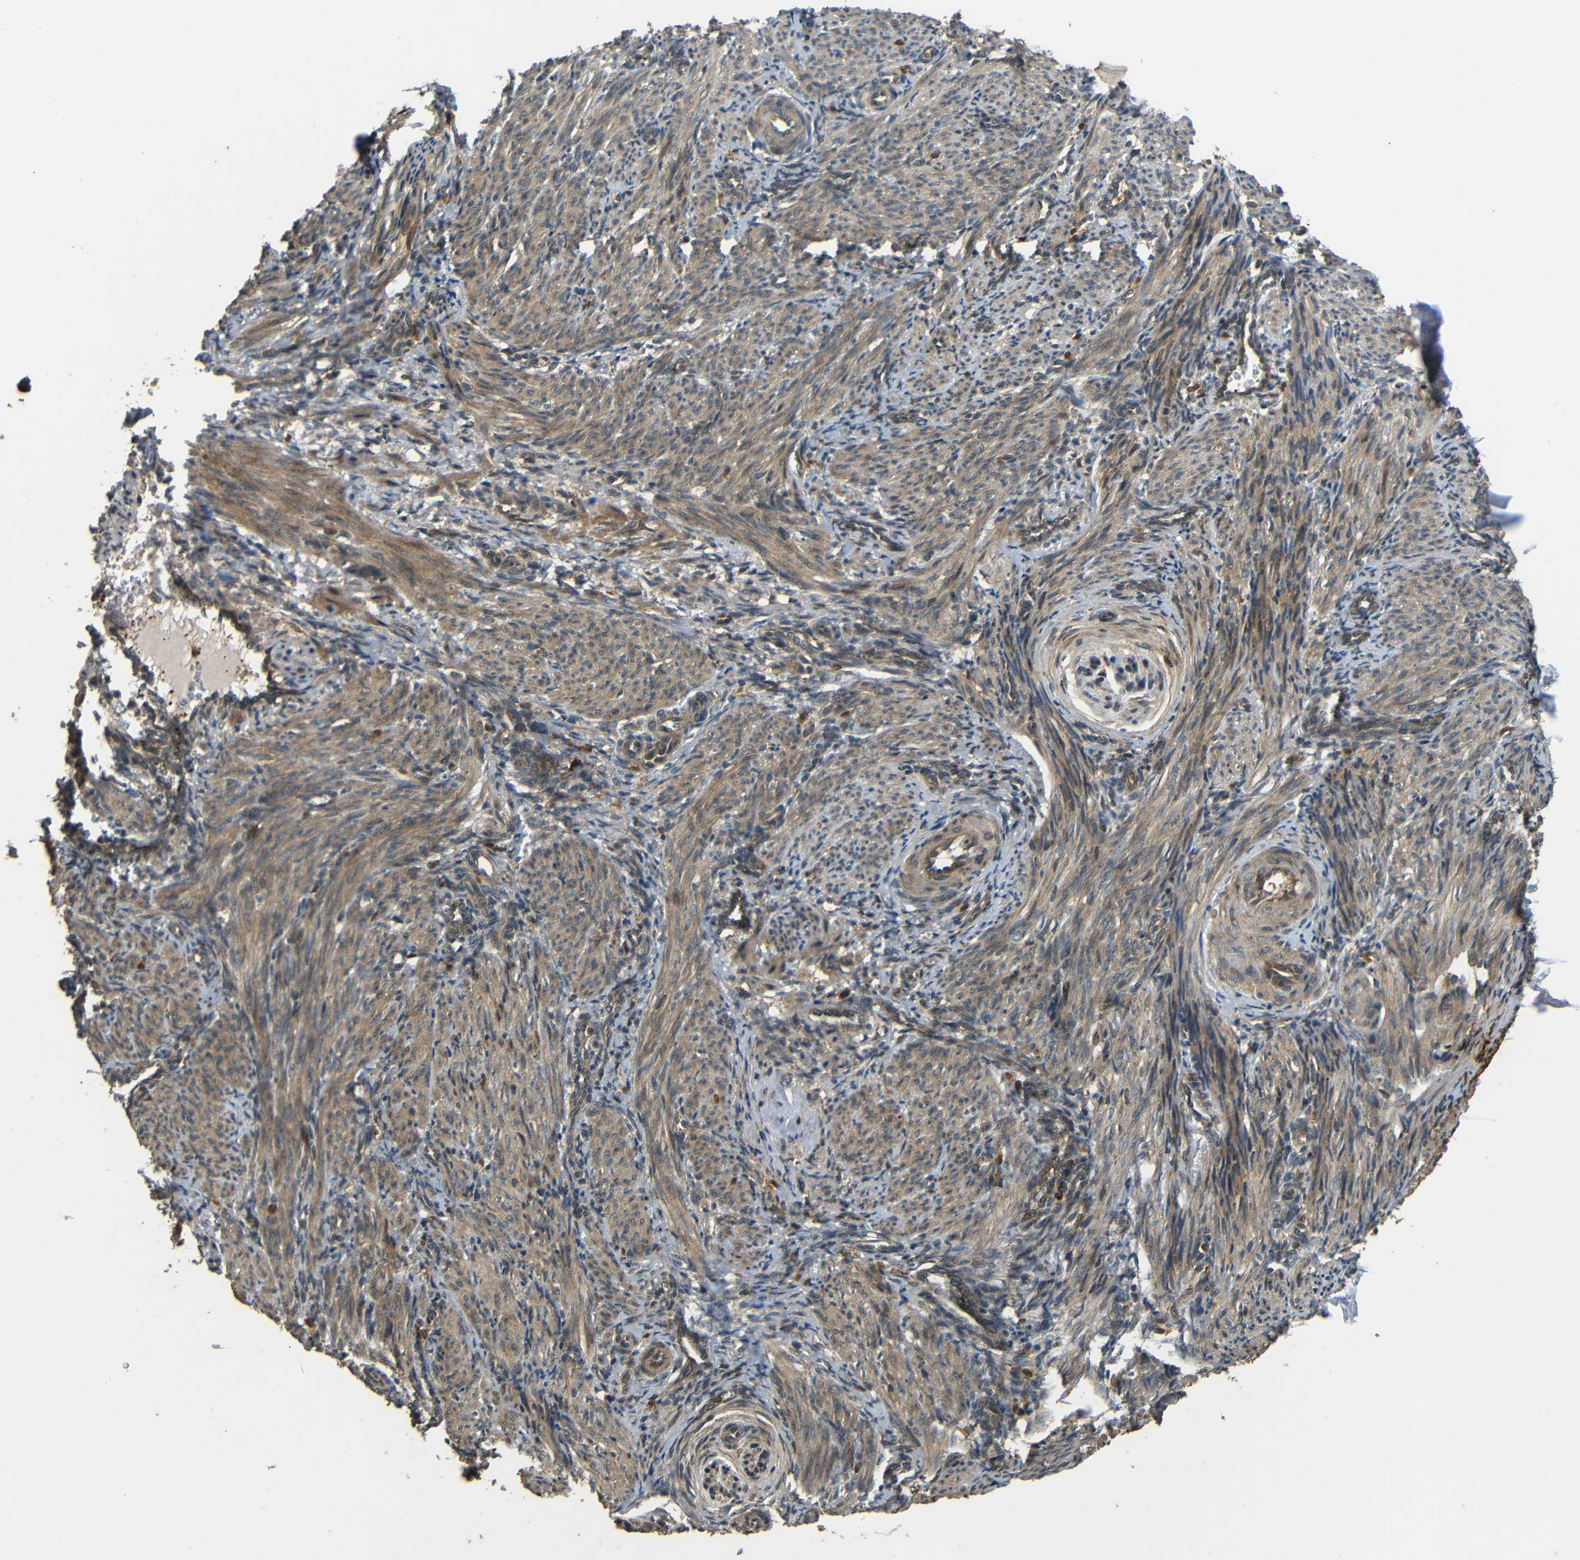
{"staining": {"intensity": "weak", "quantity": ">75%", "location": "cytoplasmic/membranous"}, "tissue": "smooth muscle", "cell_type": "Smooth muscle cells", "image_type": "normal", "snomed": [{"axis": "morphology", "description": "Normal tissue, NOS"}, {"axis": "topography", "description": "Endometrium"}], "caption": "Immunohistochemistry (IHC) image of benign smooth muscle: smooth muscle stained using immunohistochemistry exhibits low levels of weak protein expression localized specifically in the cytoplasmic/membranous of smooth muscle cells, appearing as a cytoplasmic/membranous brown color.", "gene": "EPHB2", "patient": {"sex": "female", "age": 33}}